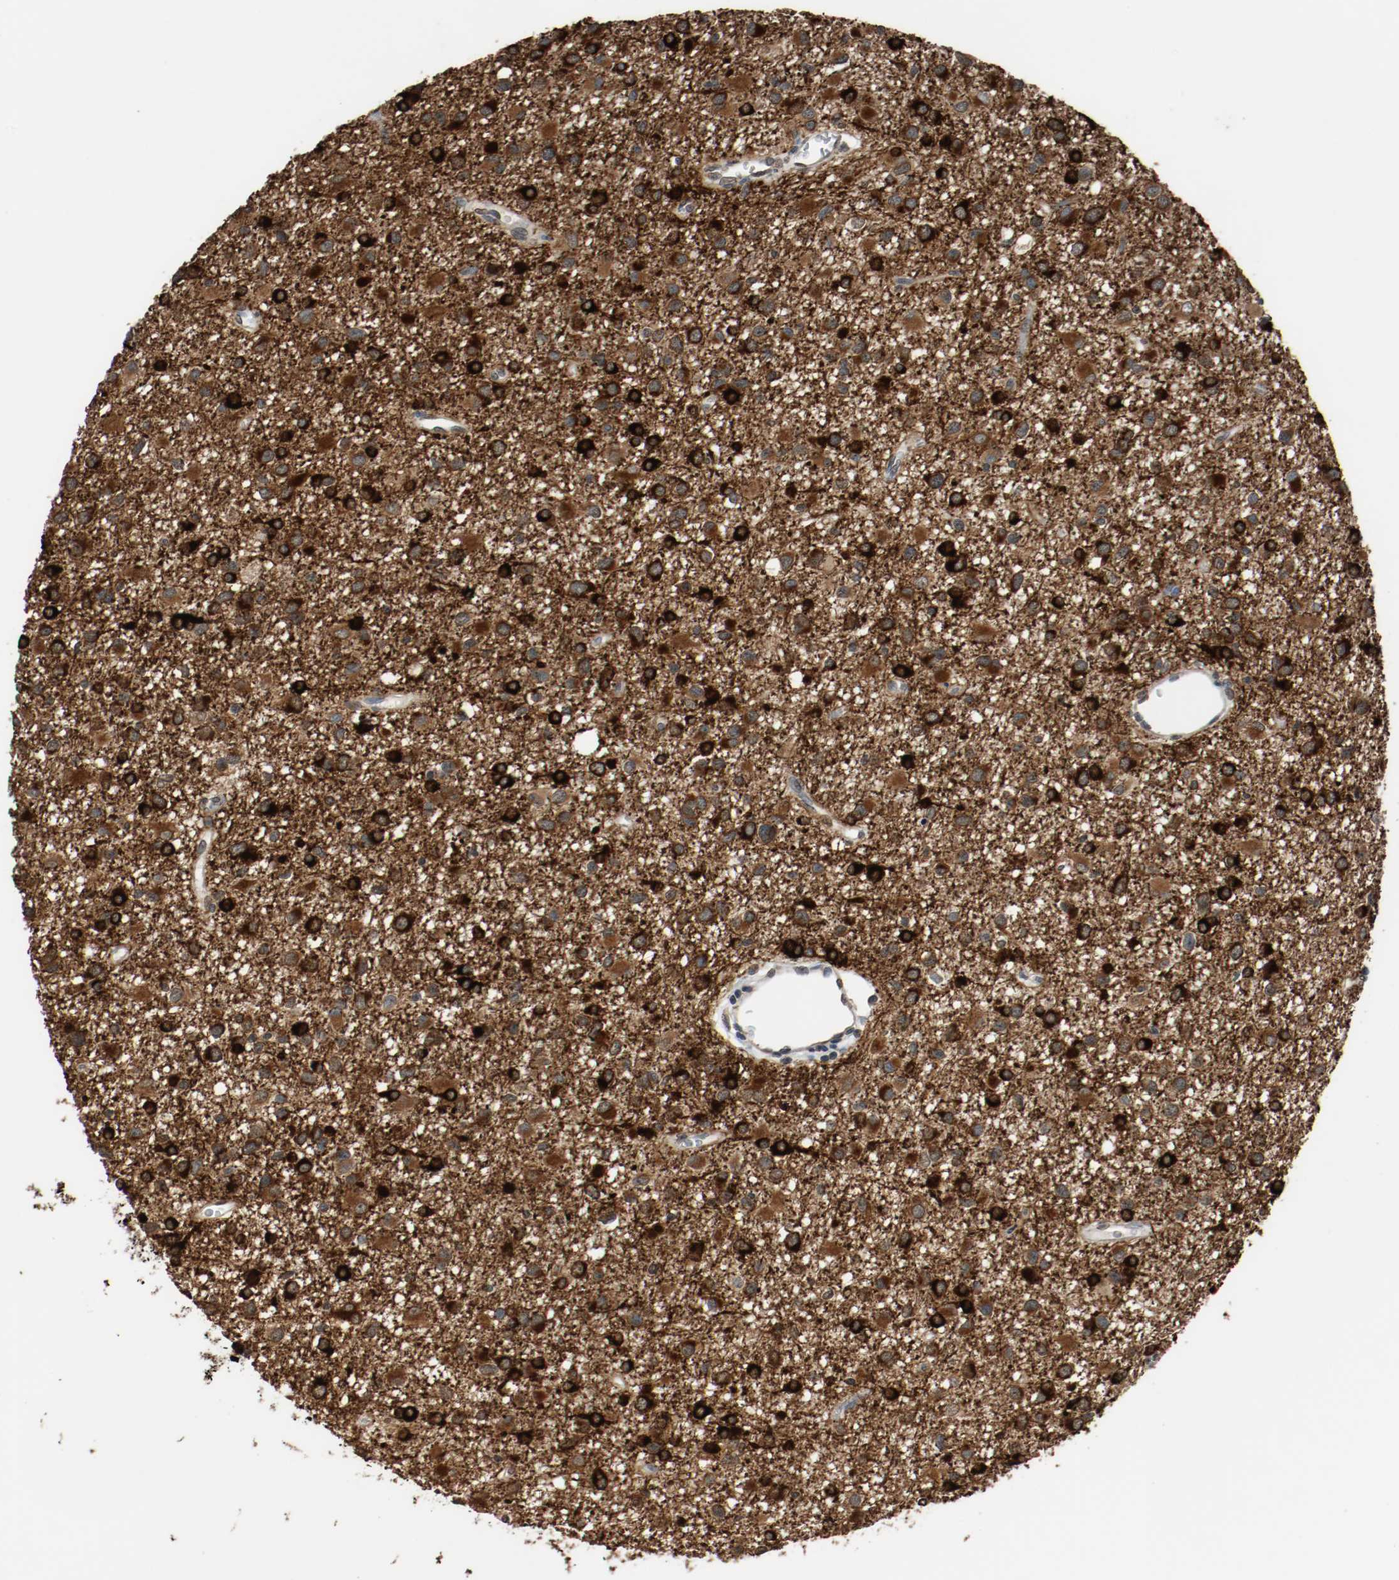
{"staining": {"intensity": "strong", "quantity": ">75%", "location": "cytoplasmic/membranous"}, "tissue": "glioma", "cell_type": "Tumor cells", "image_type": "cancer", "snomed": [{"axis": "morphology", "description": "Glioma, malignant, Low grade"}, {"axis": "topography", "description": "Brain"}], "caption": "A photomicrograph of glioma stained for a protein demonstrates strong cytoplasmic/membranous brown staining in tumor cells.", "gene": "RTN4", "patient": {"sex": "male", "age": 42}}